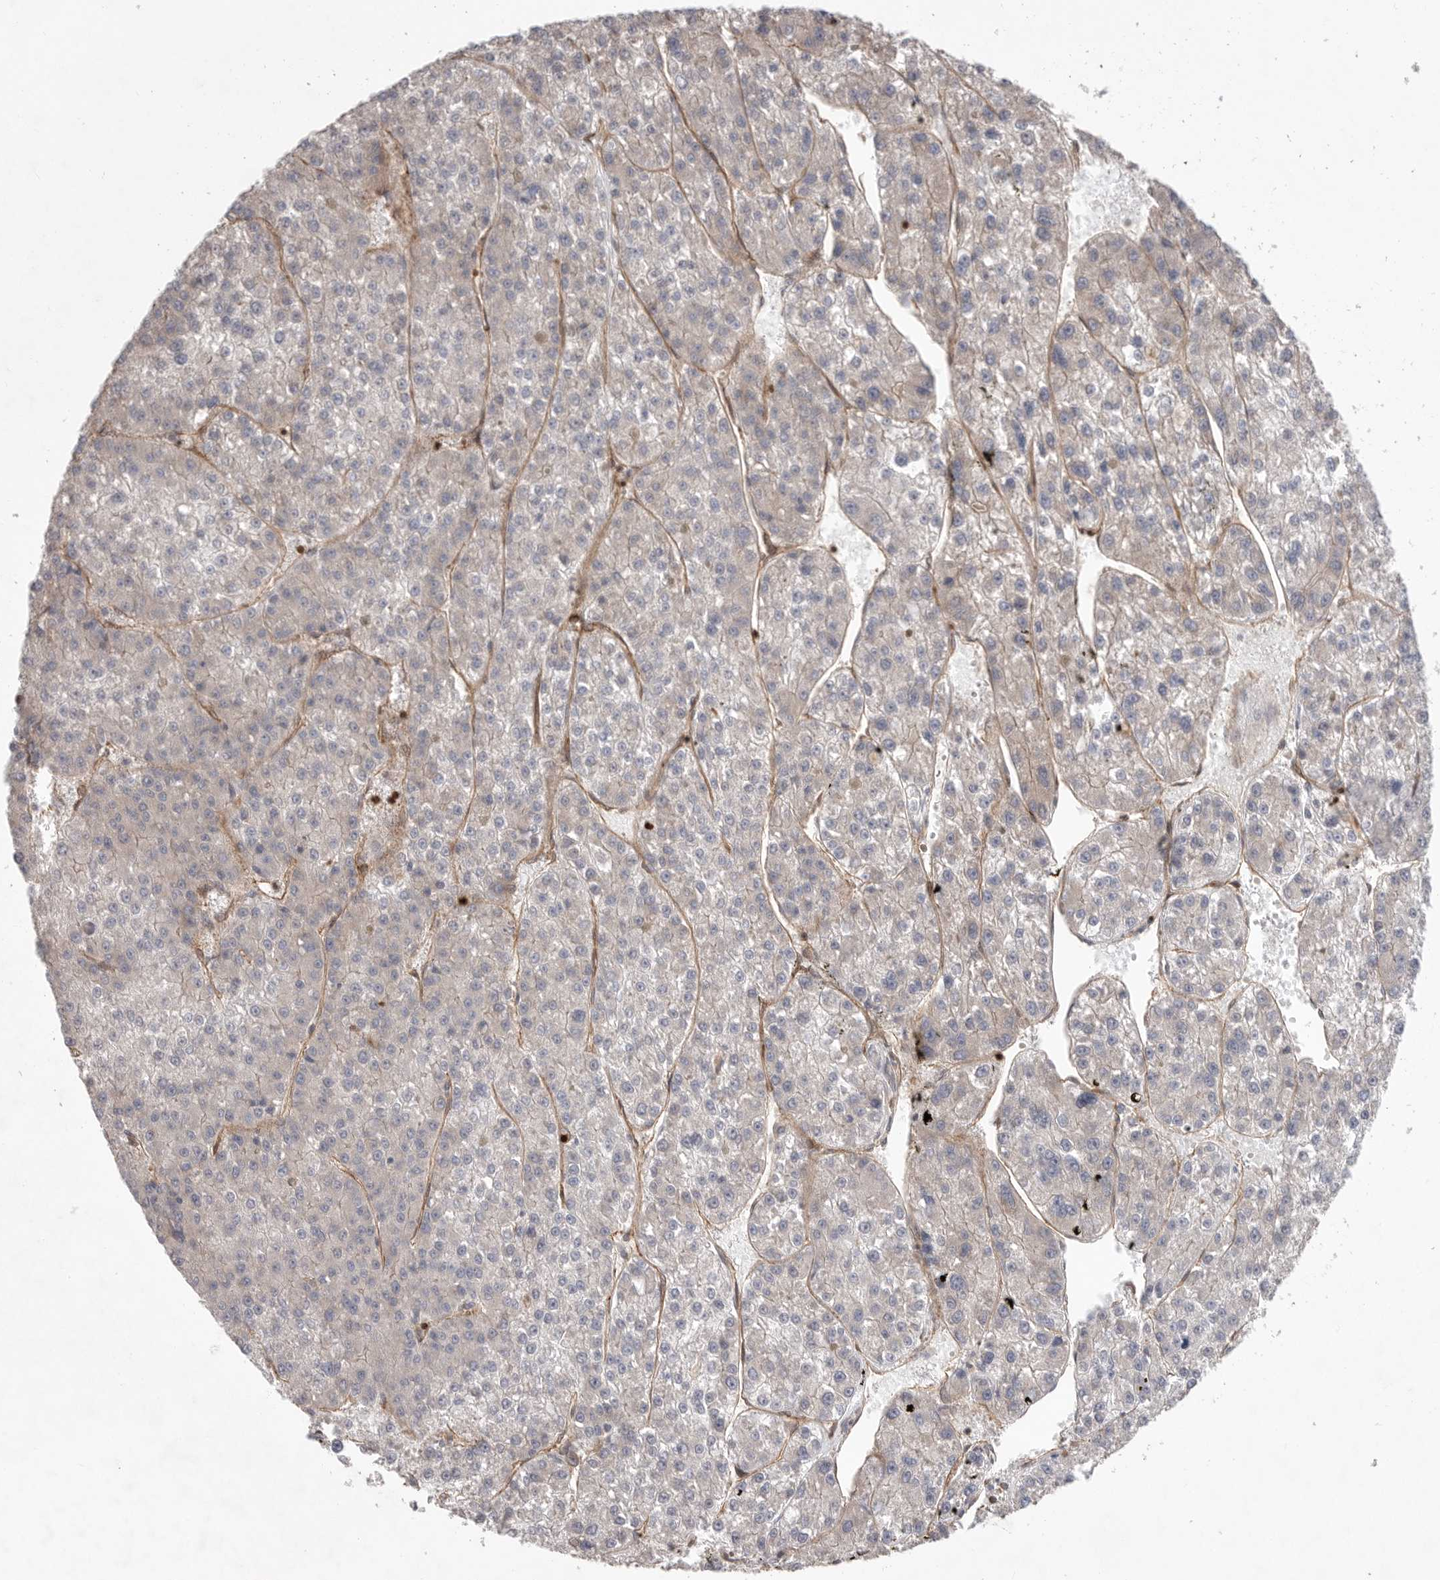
{"staining": {"intensity": "negative", "quantity": "none", "location": "none"}, "tissue": "liver cancer", "cell_type": "Tumor cells", "image_type": "cancer", "snomed": [{"axis": "morphology", "description": "Carcinoma, Hepatocellular, NOS"}, {"axis": "topography", "description": "Liver"}], "caption": "Tumor cells show no significant protein staining in liver cancer.", "gene": "PRKCH", "patient": {"sex": "female", "age": 73}}